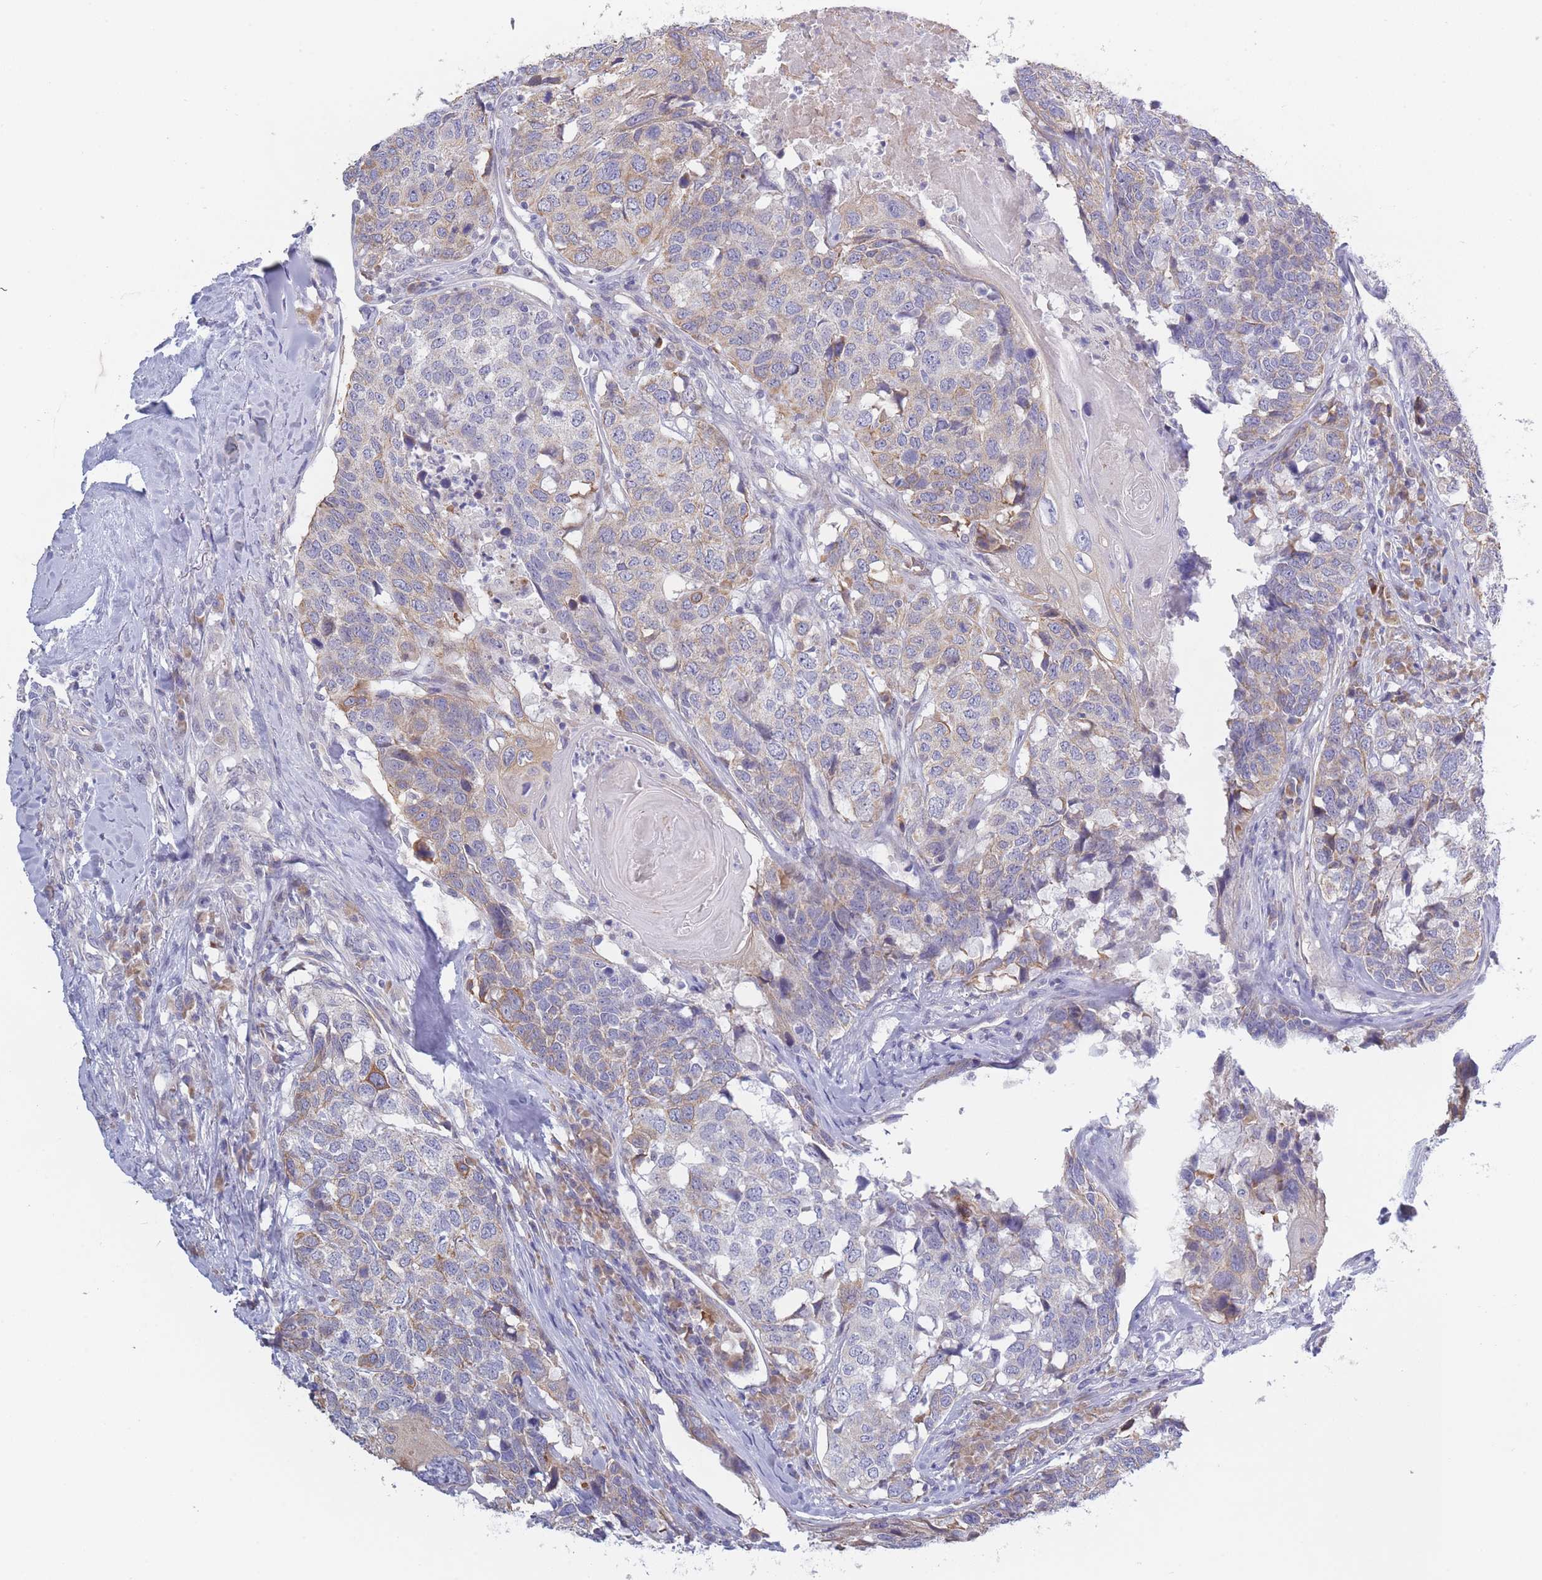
{"staining": {"intensity": "moderate", "quantity": "<25%", "location": "cytoplasmic/membranous"}, "tissue": "head and neck cancer", "cell_type": "Tumor cells", "image_type": "cancer", "snomed": [{"axis": "morphology", "description": "Squamous cell carcinoma, NOS"}, {"axis": "topography", "description": "Head-Neck"}], "caption": "Immunohistochemical staining of head and neck squamous cell carcinoma shows low levels of moderate cytoplasmic/membranous protein positivity in about <25% of tumor cells.", "gene": "FAM227B", "patient": {"sex": "male", "age": 66}}